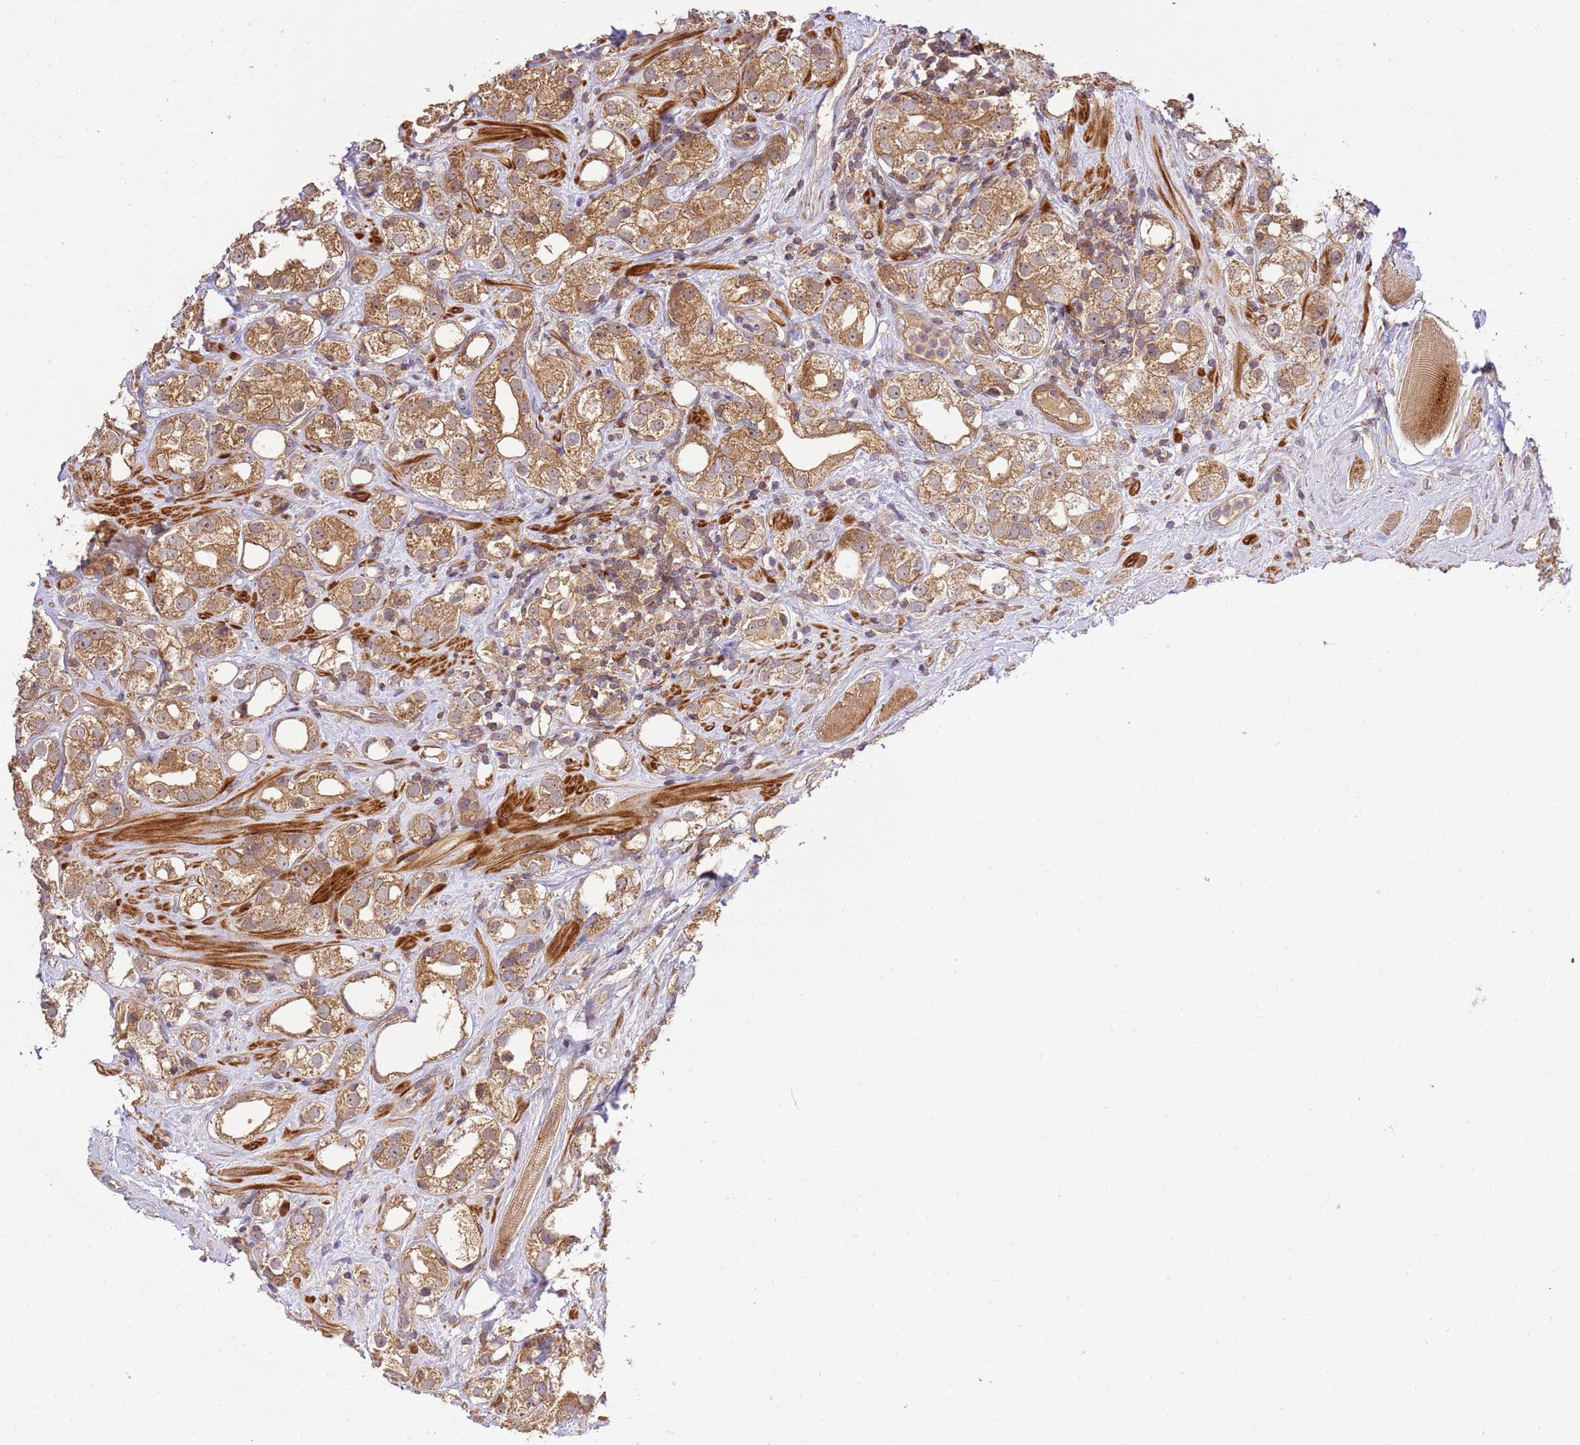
{"staining": {"intensity": "moderate", "quantity": ">75%", "location": "cytoplasmic/membranous"}, "tissue": "prostate cancer", "cell_type": "Tumor cells", "image_type": "cancer", "snomed": [{"axis": "morphology", "description": "Adenocarcinoma, NOS"}, {"axis": "topography", "description": "Prostate"}], "caption": "This photomicrograph displays immunohistochemistry (IHC) staining of human prostate adenocarcinoma, with medium moderate cytoplasmic/membranous positivity in about >75% of tumor cells.", "gene": "GAREM1", "patient": {"sex": "male", "age": 79}}